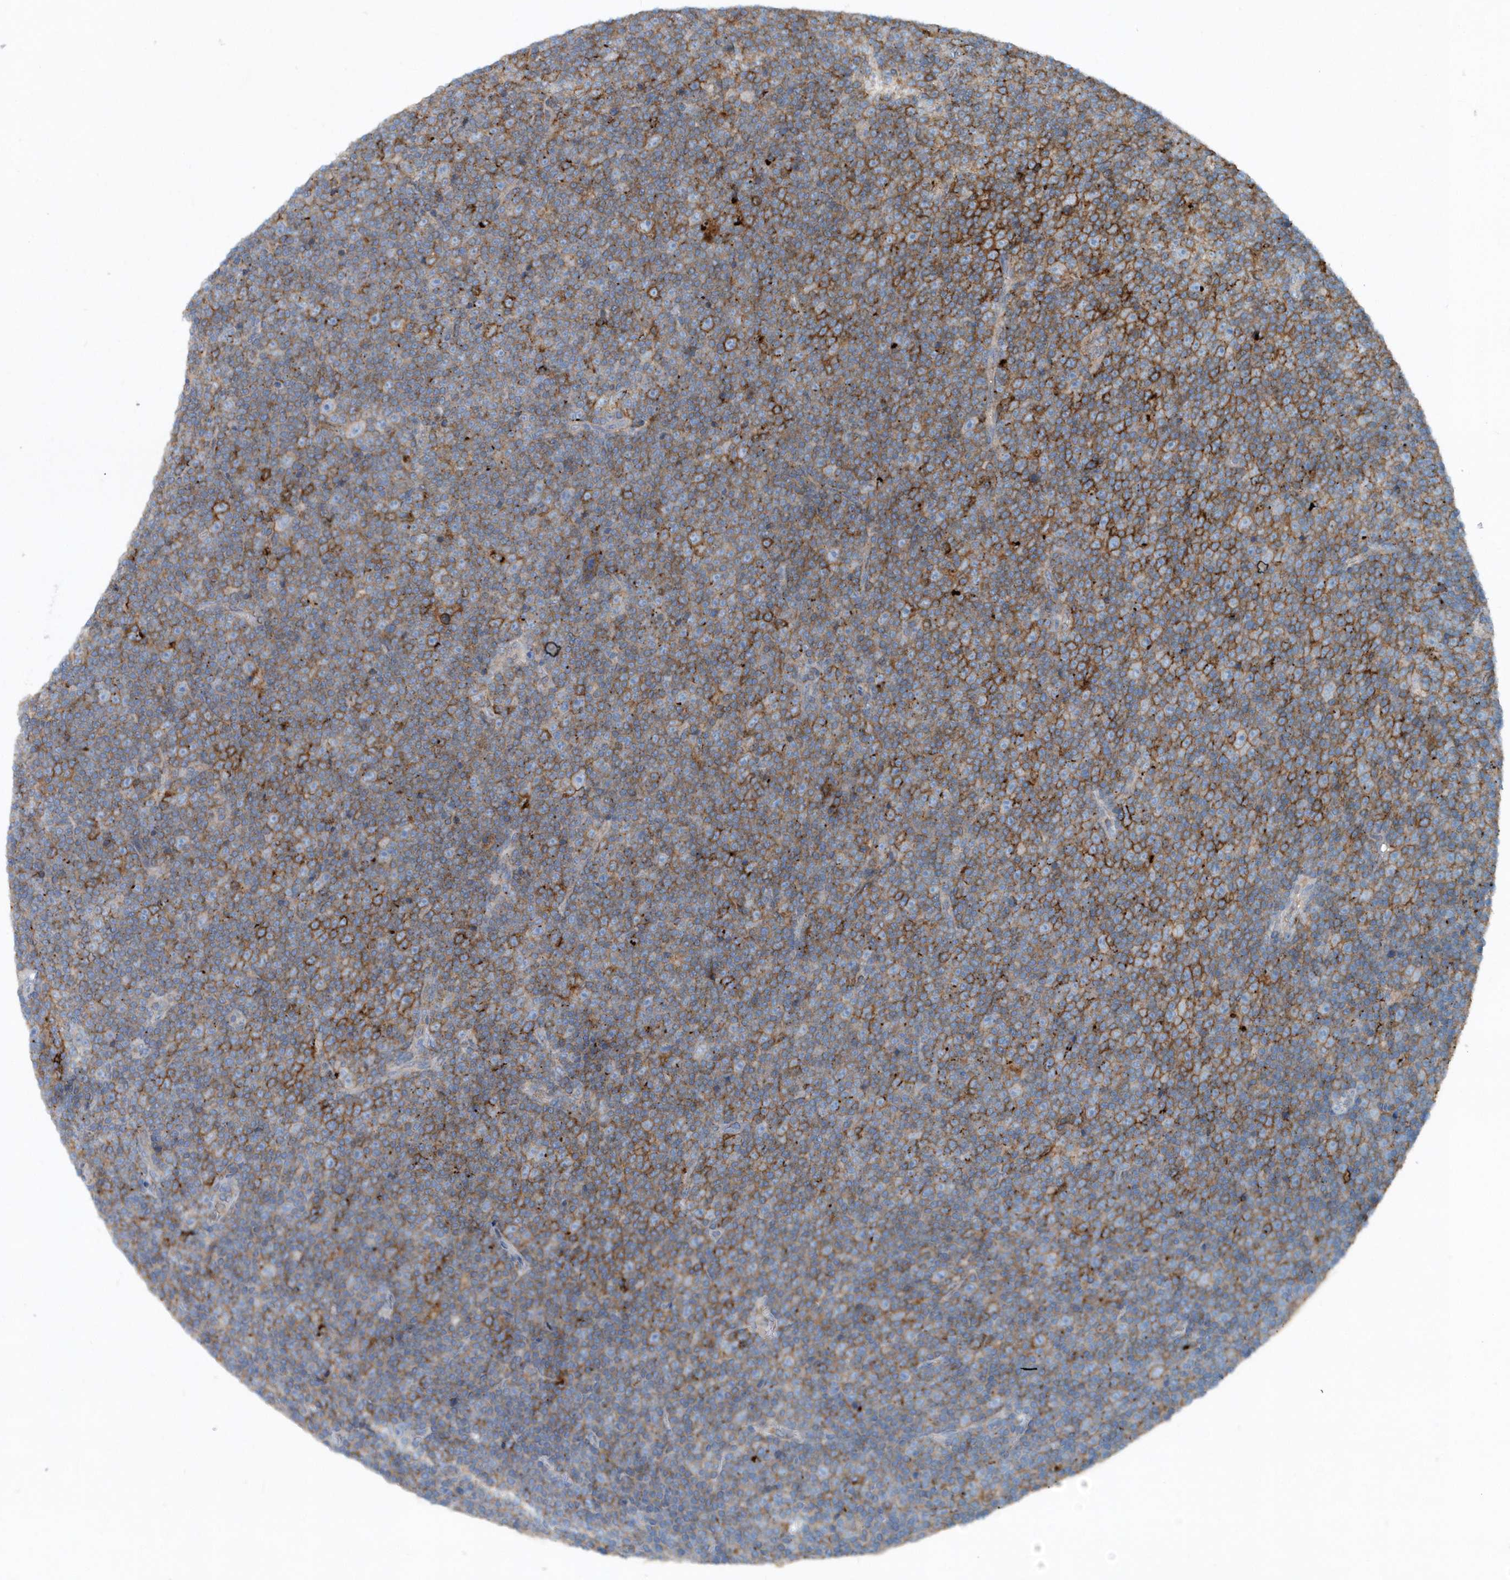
{"staining": {"intensity": "negative", "quantity": "none", "location": "none"}, "tissue": "lymphoma", "cell_type": "Tumor cells", "image_type": "cancer", "snomed": [{"axis": "morphology", "description": "Malignant lymphoma, non-Hodgkin's type, Low grade"}, {"axis": "topography", "description": "Lymph node"}], "caption": "IHC of human malignant lymphoma, non-Hodgkin's type (low-grade) demonstrates no positivity in tumor cells. Brightfield microscopy of immunohistochemistry stained with DAB (3,3'-diaminobenzidine) (brown) and hematoxylin (blue), captured at high magnification.", "gene": "P2RY10", "patient": {"sex": "female", "age": 67}}